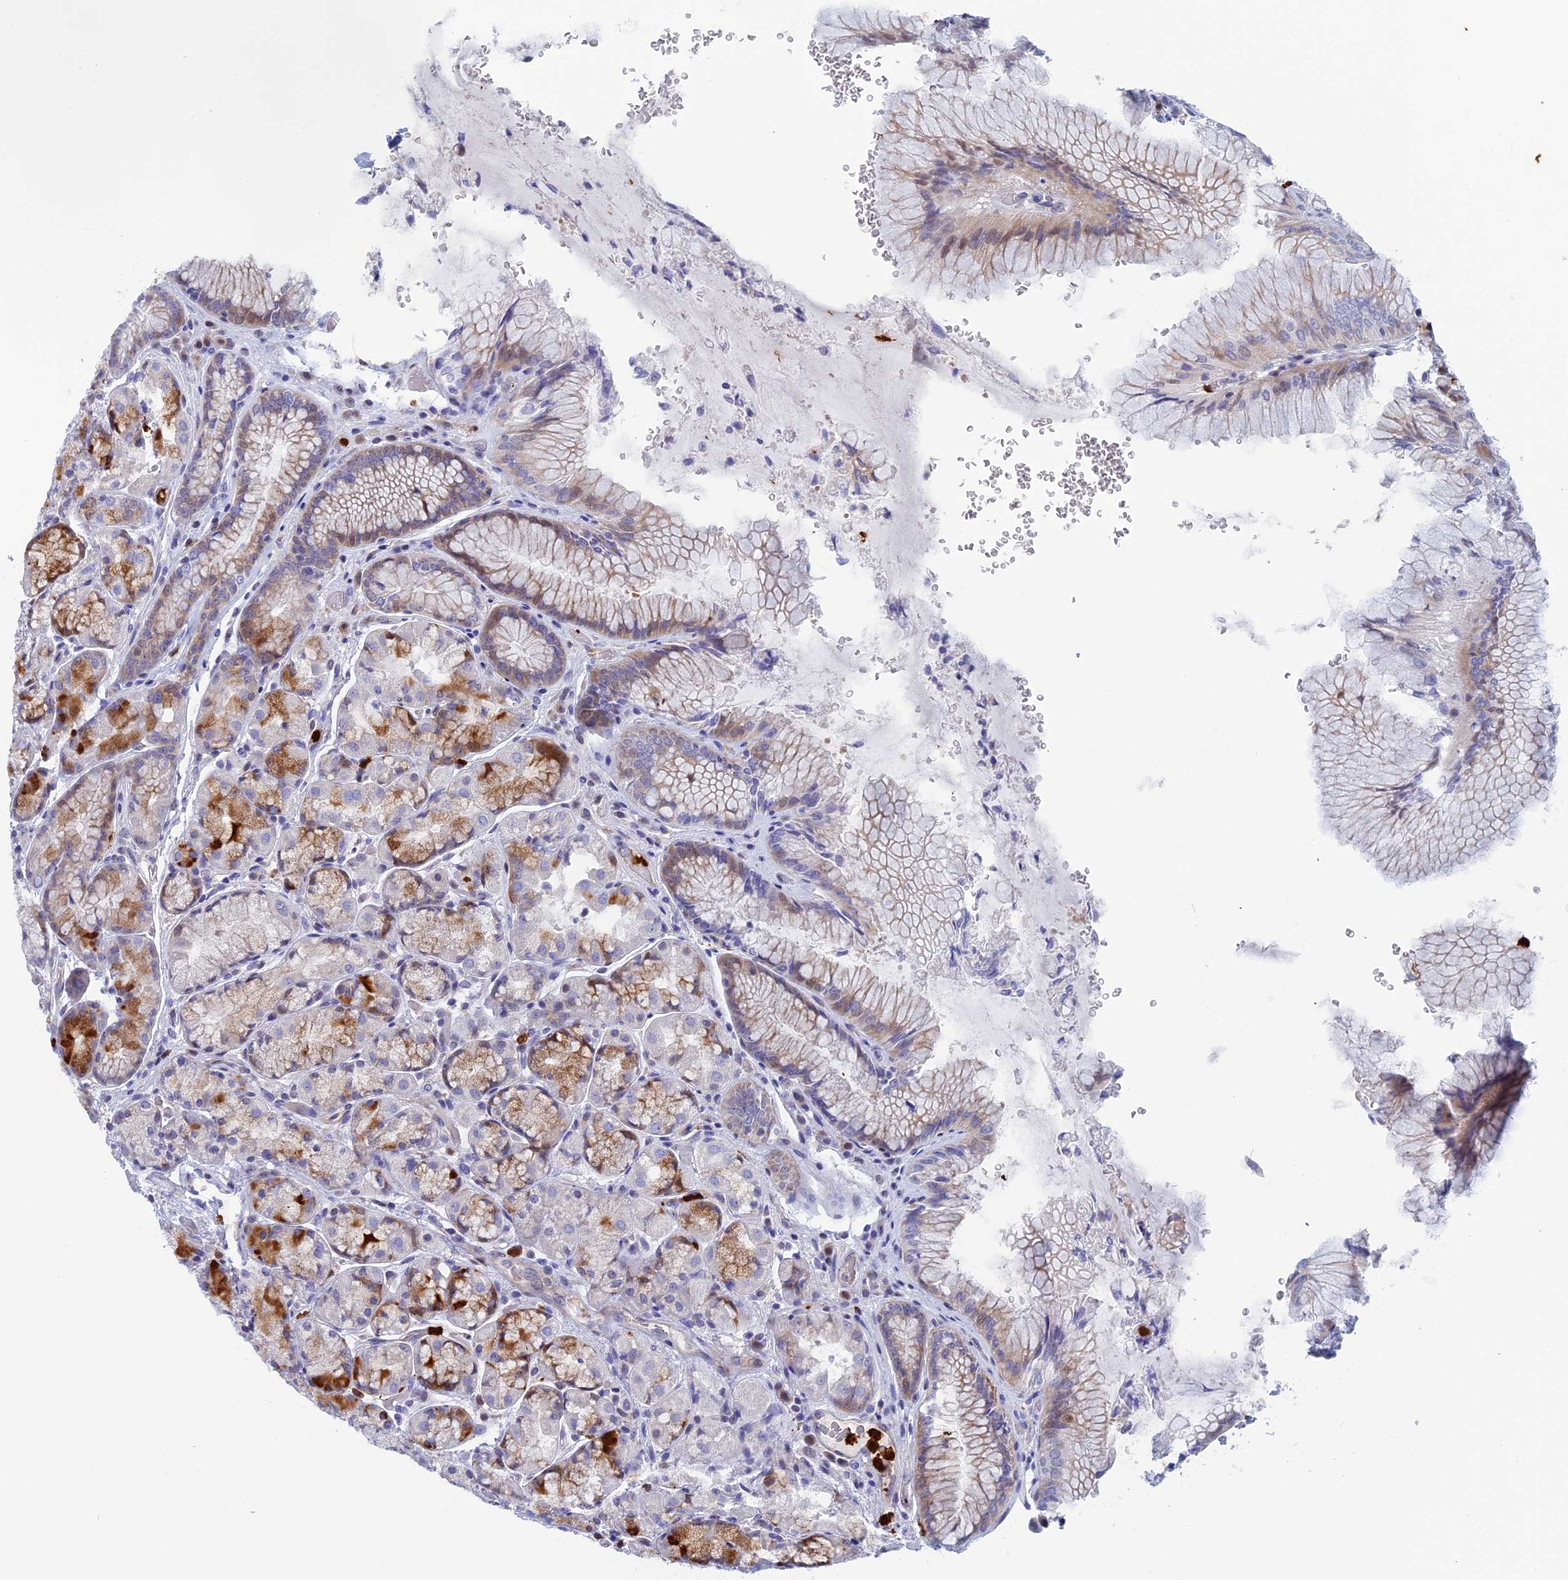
{"staining": {"intensity": "moderate", "quantity": "25%-75%", "location": "cytoplasmic/membranous"}, "tissue": "stomach", "cell_type": "Glandular cells", "image_type": "normal", "snomed": [{"axis": "morphology", "description": "Normal tissue, NOS"}, {"axis": "topography", "description": "Stomach"}], "caption": "Glandular cells display medium levels of moderate cytoplasmic/membranous staining in about 25%-75% of cells in benign stomach. (Stains: DAB in brown, nuclei in blue, Microscopy: brightfield microscopy at high magnification).", "gene": "SLC26A1", "patient": {"sex": "male", "age": 63}}